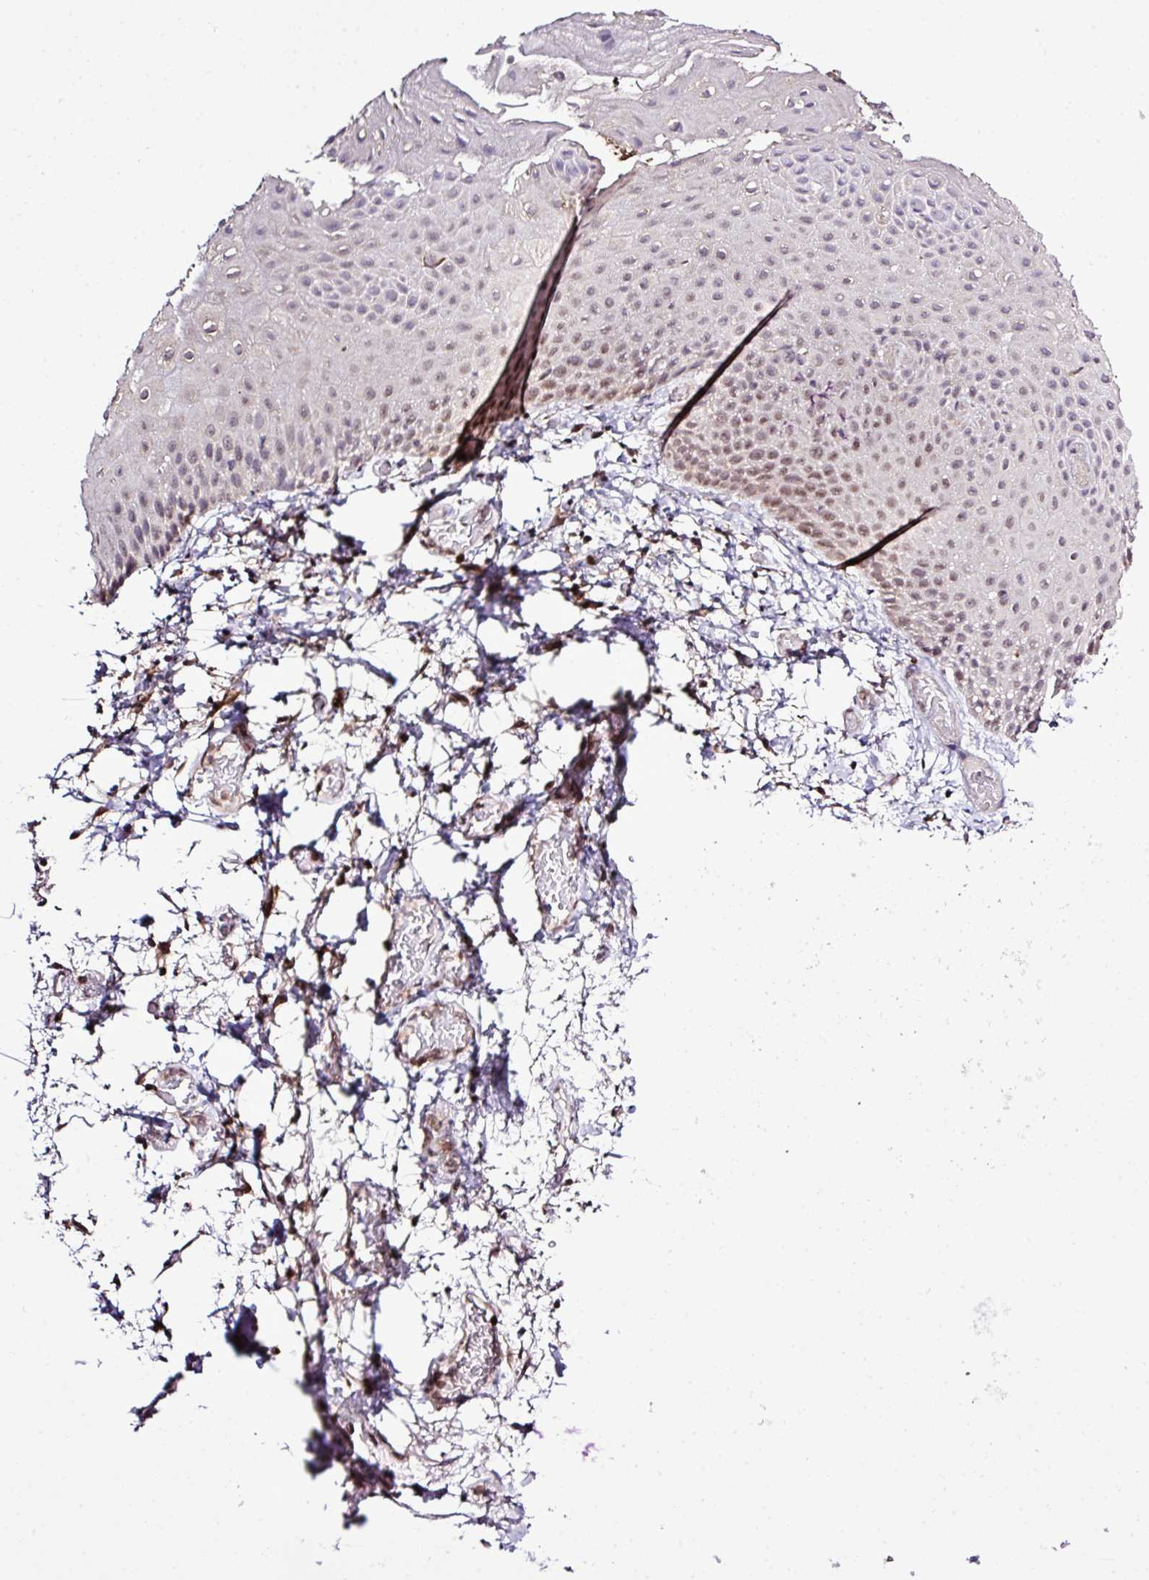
{"staining": {"intensity": "strong", "quantity": "25%-75%", "location": "nuclear"}, "tissue": "skin", "cell_type": "Epidermal cells", "image_type": "normal", "snomed": [{"axis": "morphology", "description": "Normal tissue, NOS"}, {"axis": "morphology", "description": "Hemorrhoids"}, {"axis": "morphology", "description": "Inflammation, NOS"}, {"axis": "topography", "description": "Anal"}], "caption": "Immunohistochemistry (IHC) photomicrograph of normal human skin stained for a protein (brown), which shows high levels of strong nuclear staining in approximately 25%-75% of epidermal cells.", "gene": "SMCO4", "patient": {"sex": "male", "age": 60}}